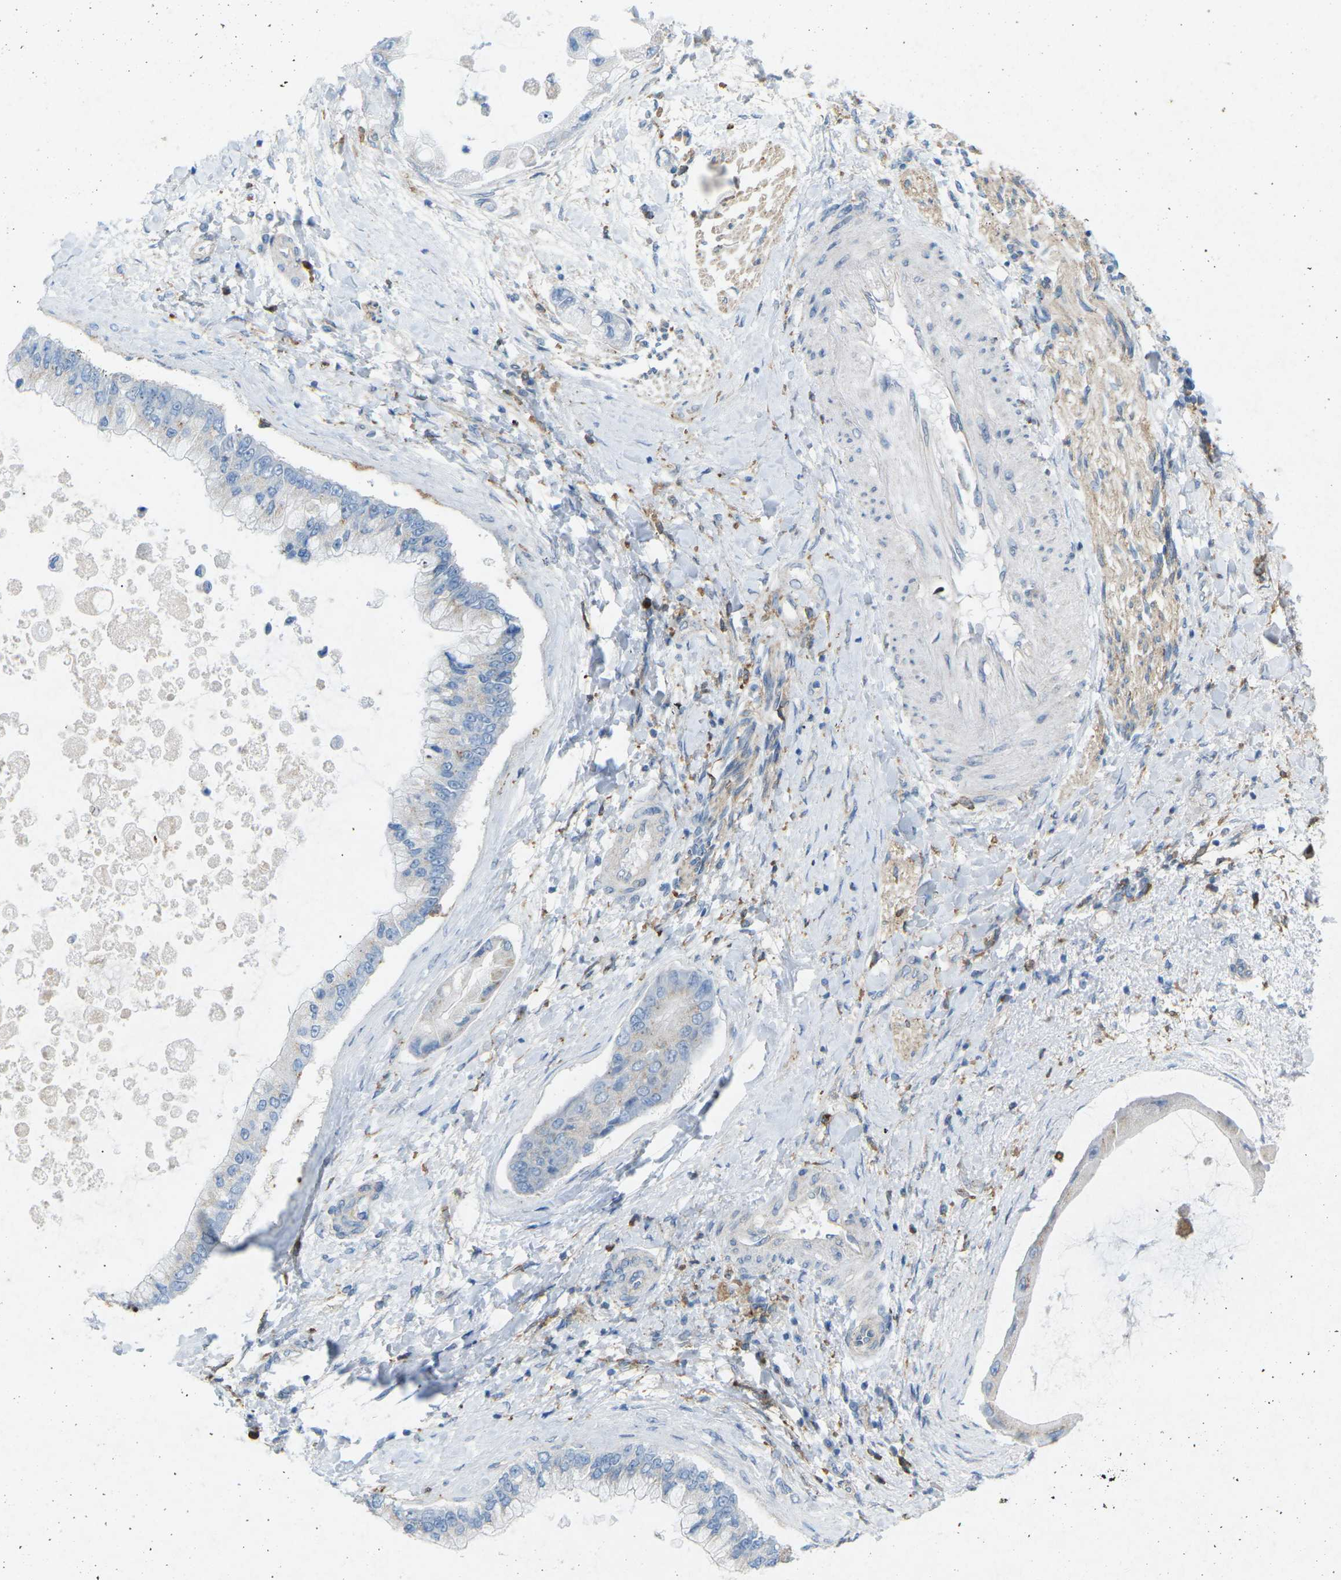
{"staining": {"intensity": "negative", "quantity": "none", "location": "none"}, "tissue": "liver cancer", "cell_type": "Tumor cells", "image_type": "cancer", "snomed": [{"axis": "morphology", "description": "Cholangiocarcinoma"}, {"axis": "topography", "description": "Liver"}], "caption": "Immunohistochemistry image of human liver cancer stained for a protein (brown), which reveals no positivity in tumor cells.", "gene": "STK11", "patient": {"sex": "male", "age": 50}}